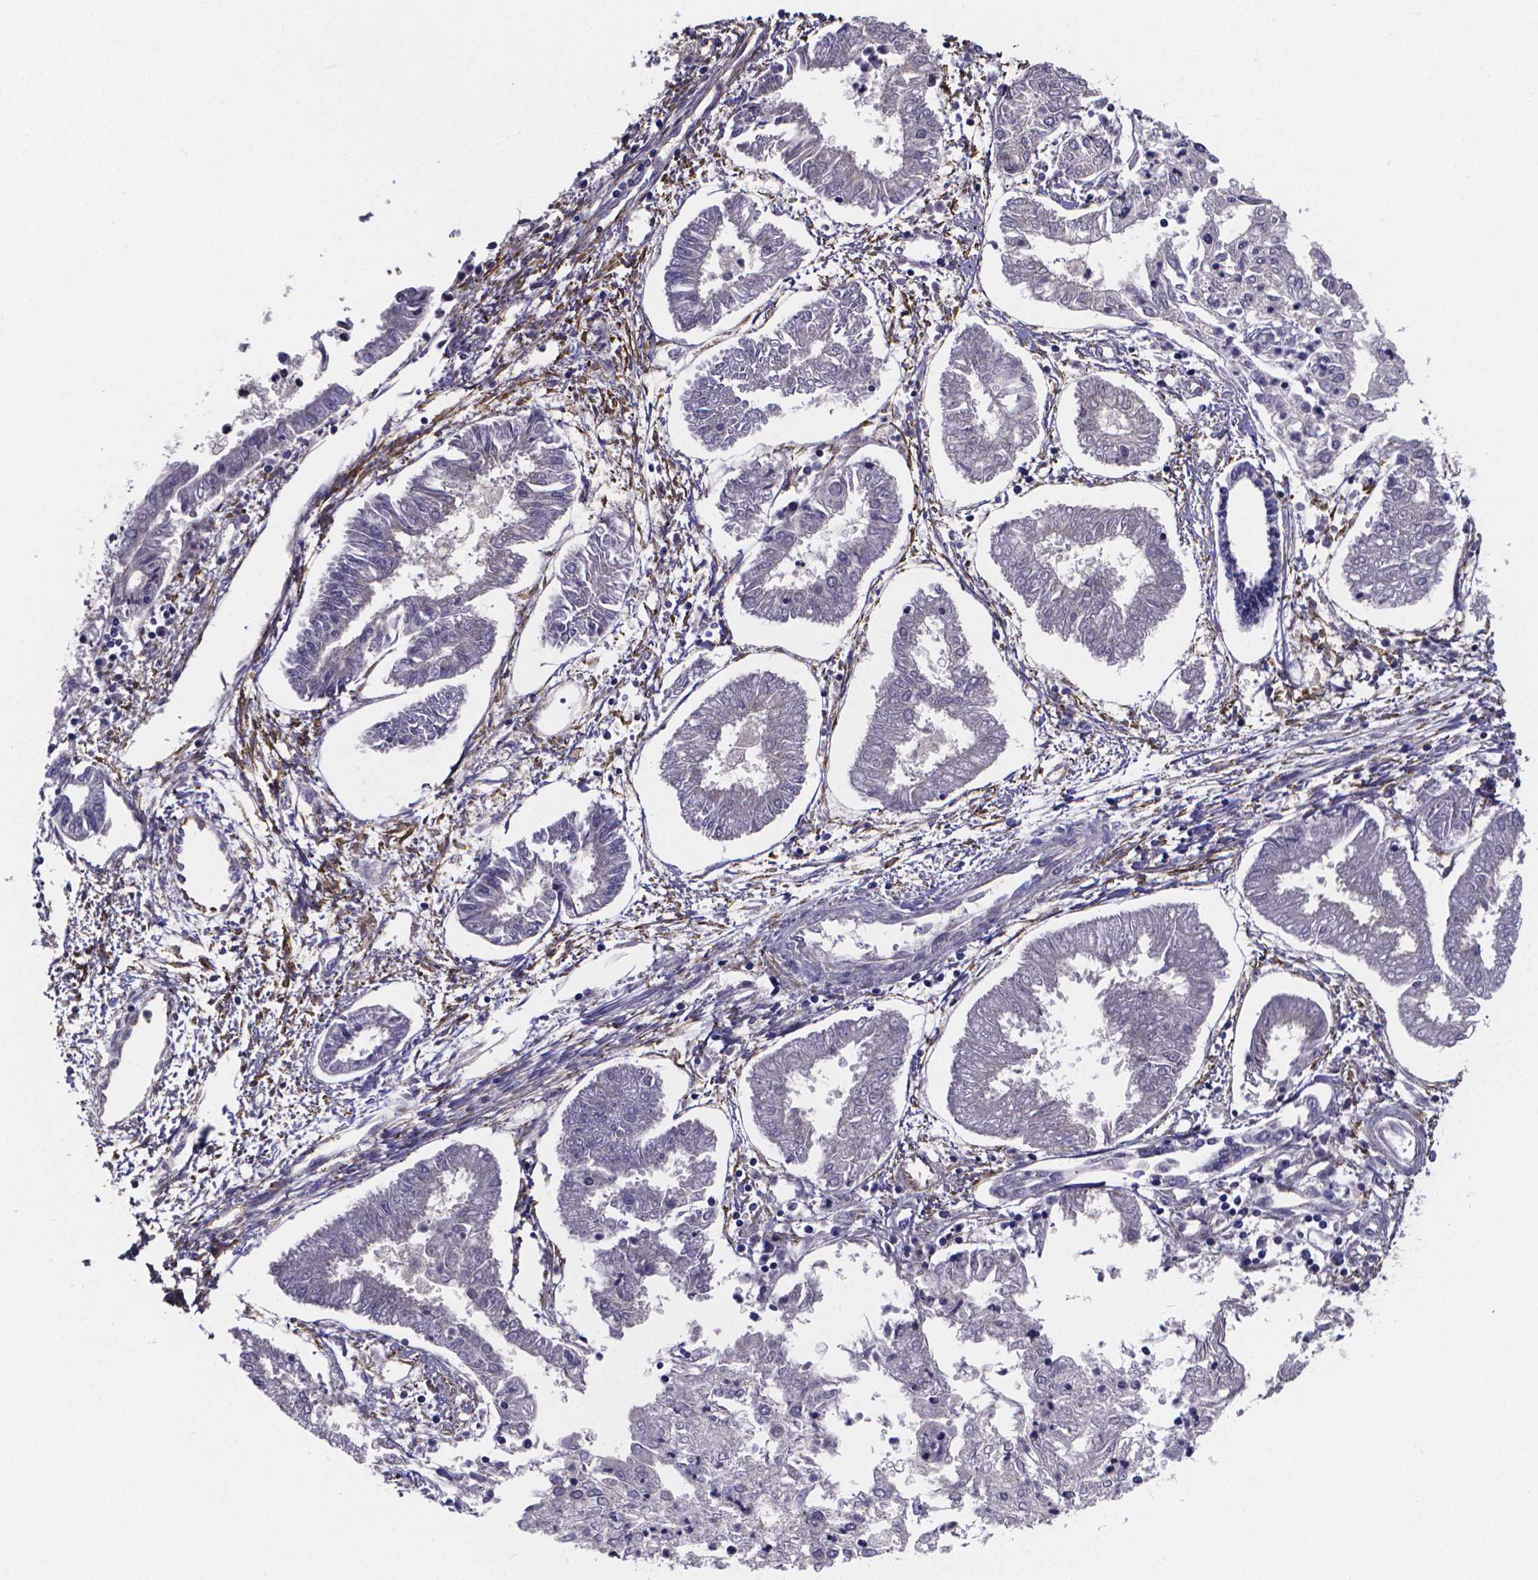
{"staining": {"intensity": "negative", "quantity": "none", "location": "none"}, "tissue": "endometrial cancer", "cell_type": "Tumor cells", "image_type": "cancer", "snomed": [{"axis": "morphology", "description": "Adenocarcinoma, NOS"}, {"axis": "topography", "description": "Endometrium"}], "caption": "Tumor cells show no significant staining in endometrial adenocarcinoma.", "gene": "SFRP4", "patient": {"sex": "female", "age": 68}}